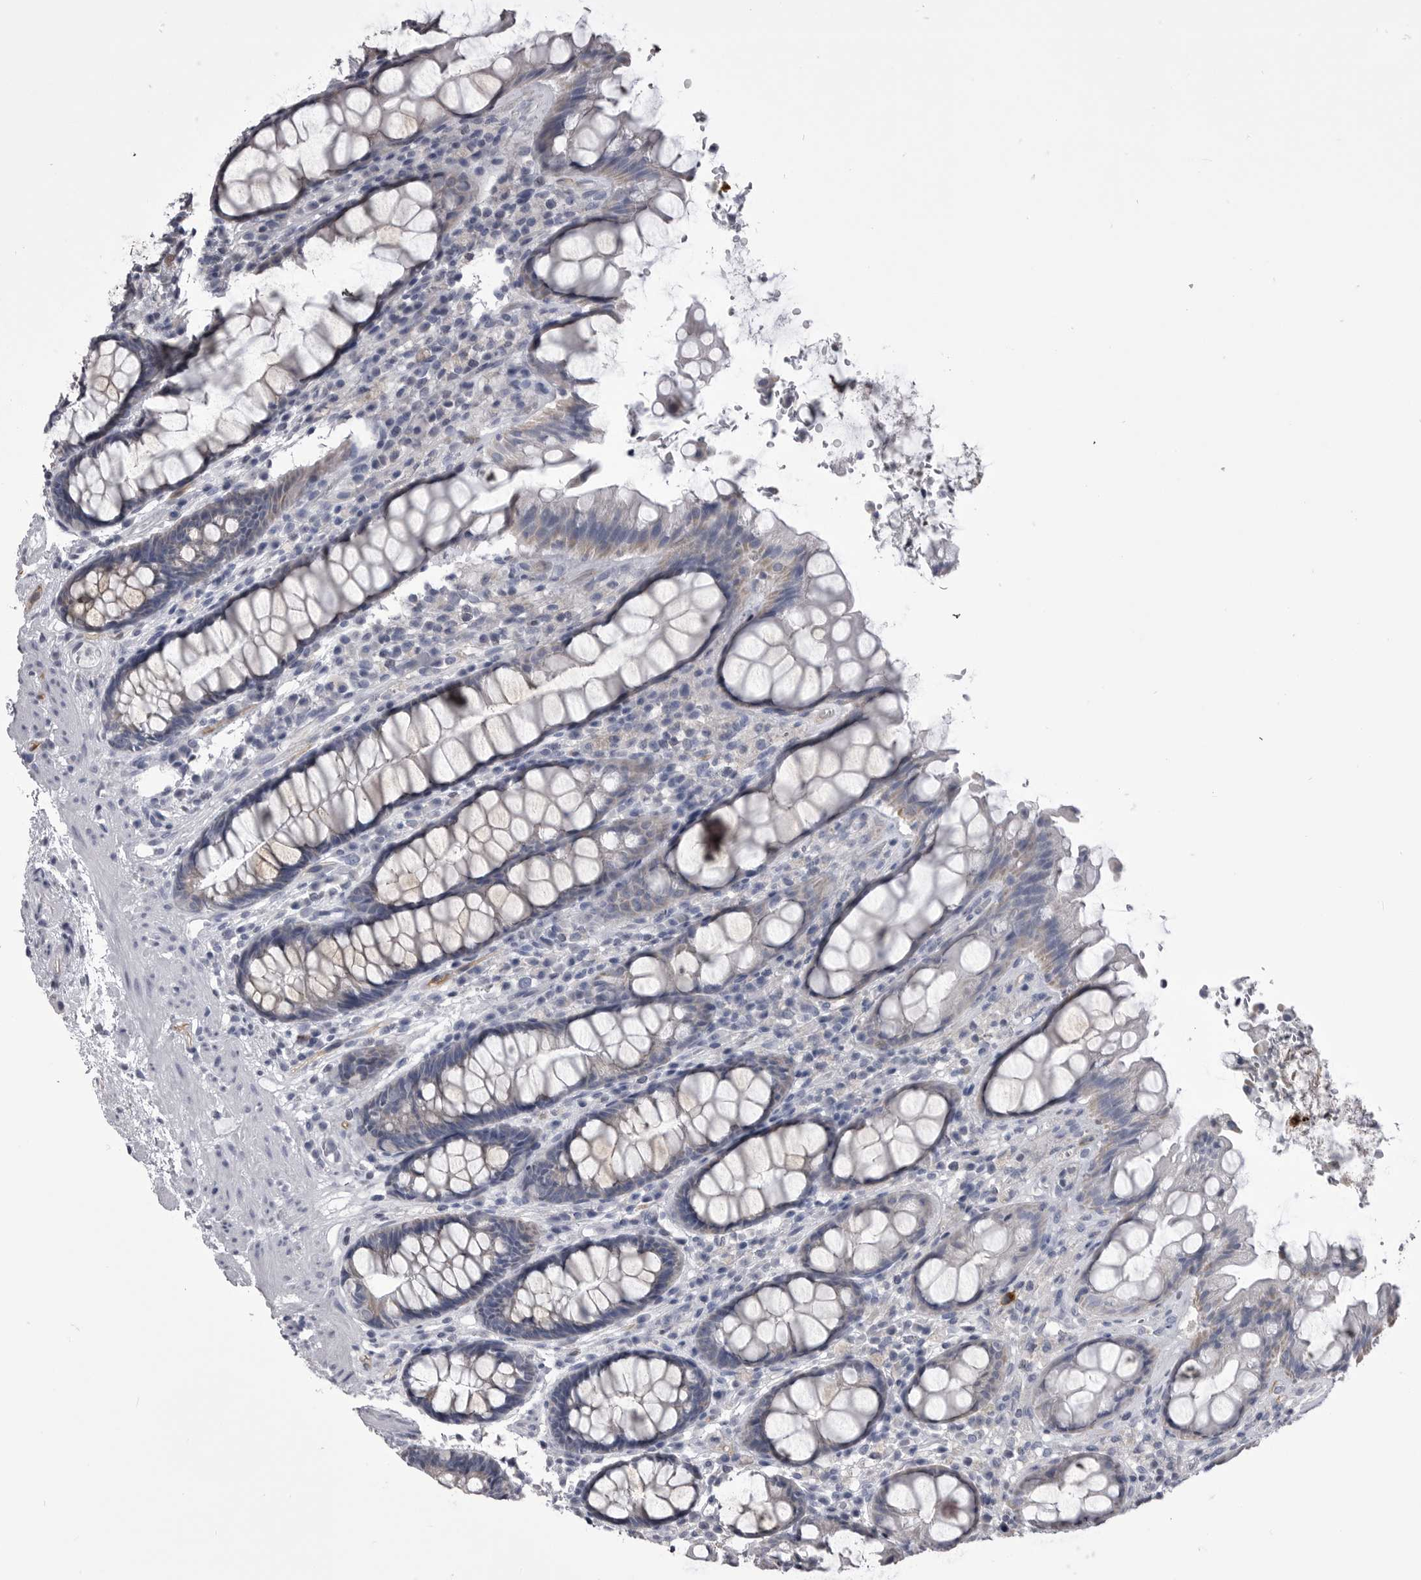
{"staining": {"intensity": "weak", "quantity": "<25%", "location": "cytoplasmic/membranous"}, "tissue": "rectum", "cell_type": "Glandular cells", "image_type": "normal", "snomed": [{"axis": "morphology", "description": "Normal tissue, NOS"}, {"axis": "topography", "description": "Rectum"}], "caption": "An immunohistochemistry image of unremarkable rectum is shown. There is no staining in glandular cells of rectum. The staining was performed using DAB to visualize the protein expression in brown, while the nuclei were stained in blue with hematoxylin (Magnification: 20x).", "gene": "OPLAH", "patient": {"sex": "male", "age": 64}}